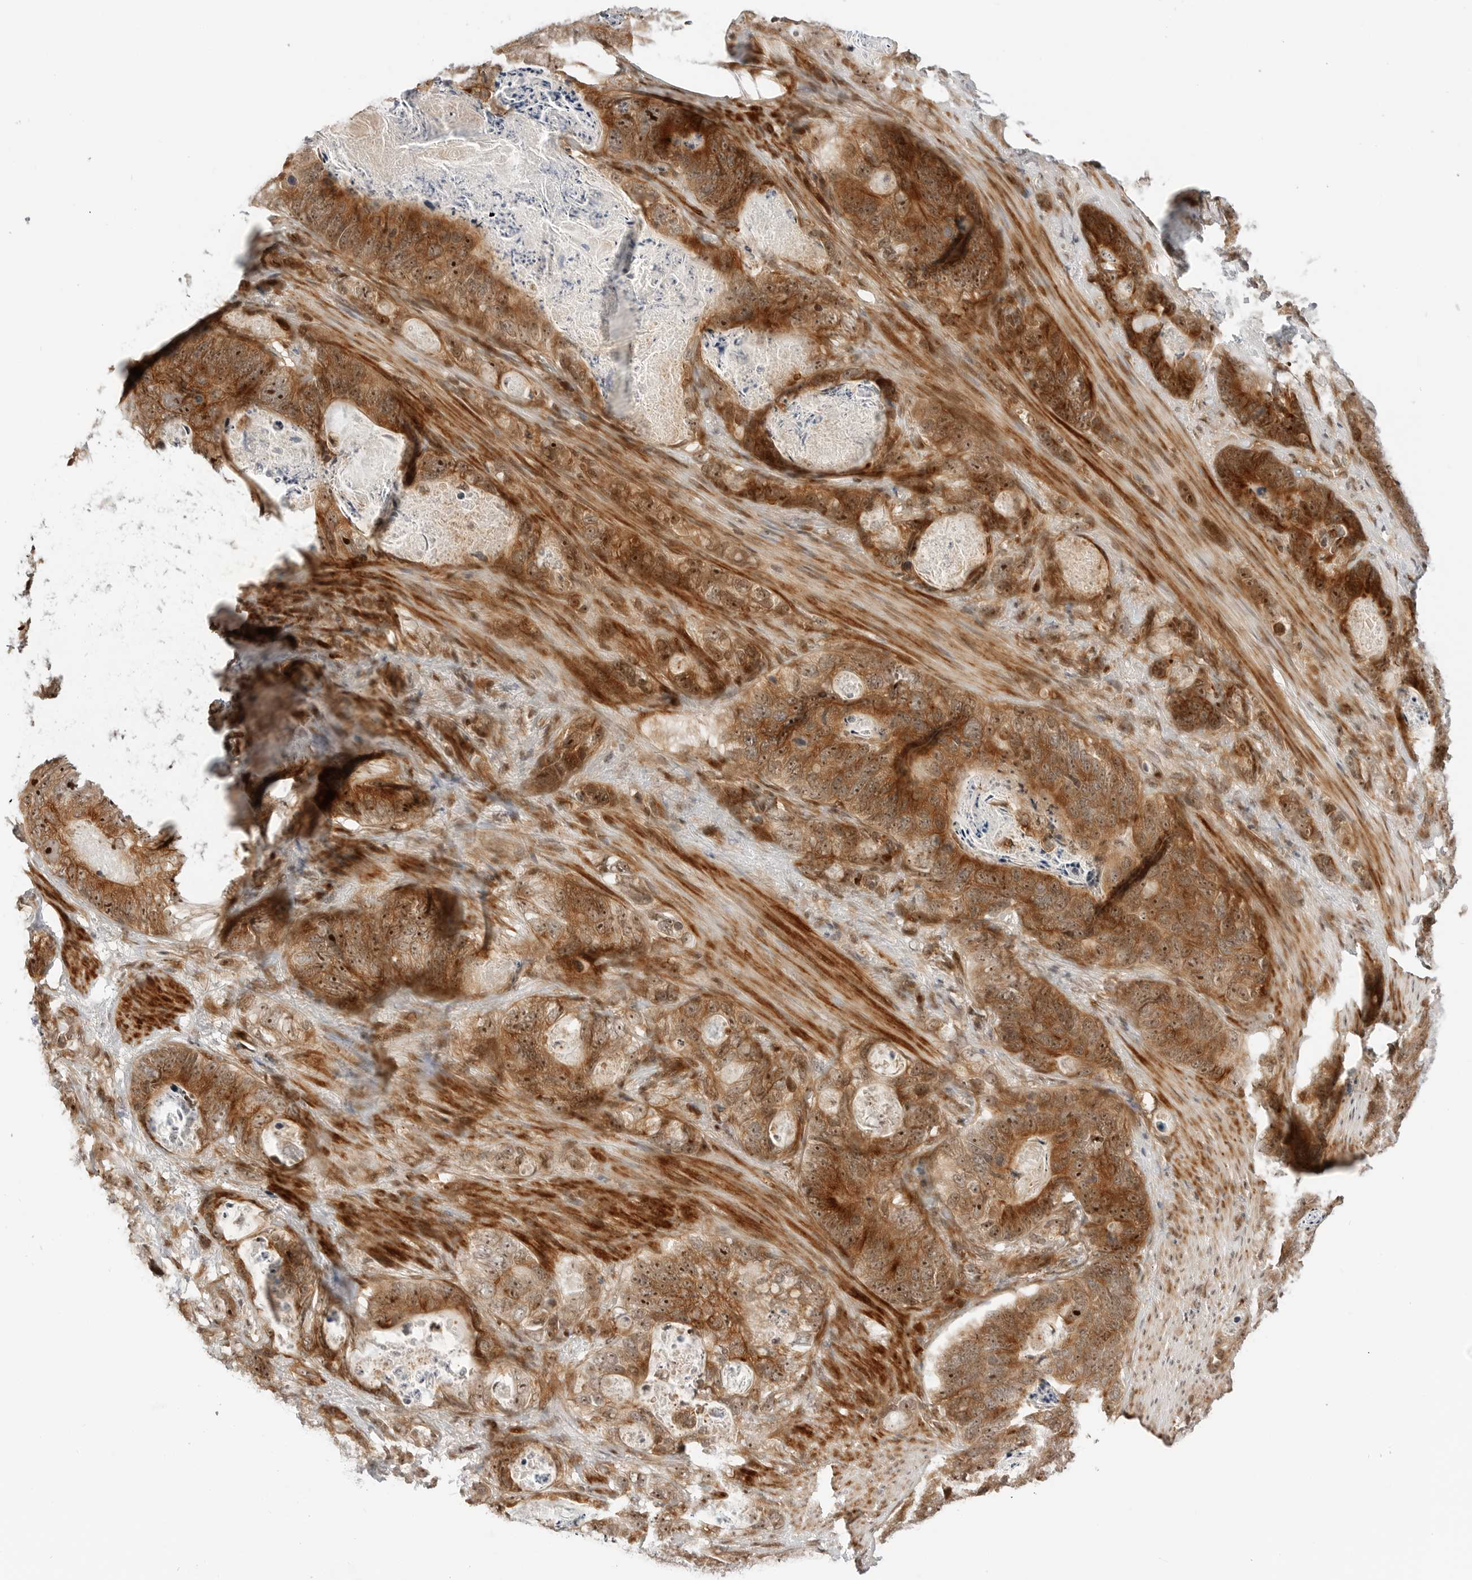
{"staining": {"intensity": "moderate", "quantity": ">75%", "location": "cytoplasmic/membranous,nuclear"}, "tissue": "stomach cancer", "cell_type": "Tumor cells", "image_type": "cancer", "snomed": [{"axis": "morphology", "description": "Normal tissue, NOS"}, {"axis": "morphology", "description": "Adenocarcinoma, NOS"}, {"axis": "topography", "description": "Stomach"}], "caption": "Immunohistochemical staining of adenocarcinoma (stomach) exhibits medium levels of moderate cytoplasmic/membranous and nuclear protein staining in approximately >75% of tumor cells.", "gene": "GEM", "patient": {"sex": "female", "age": 89}}